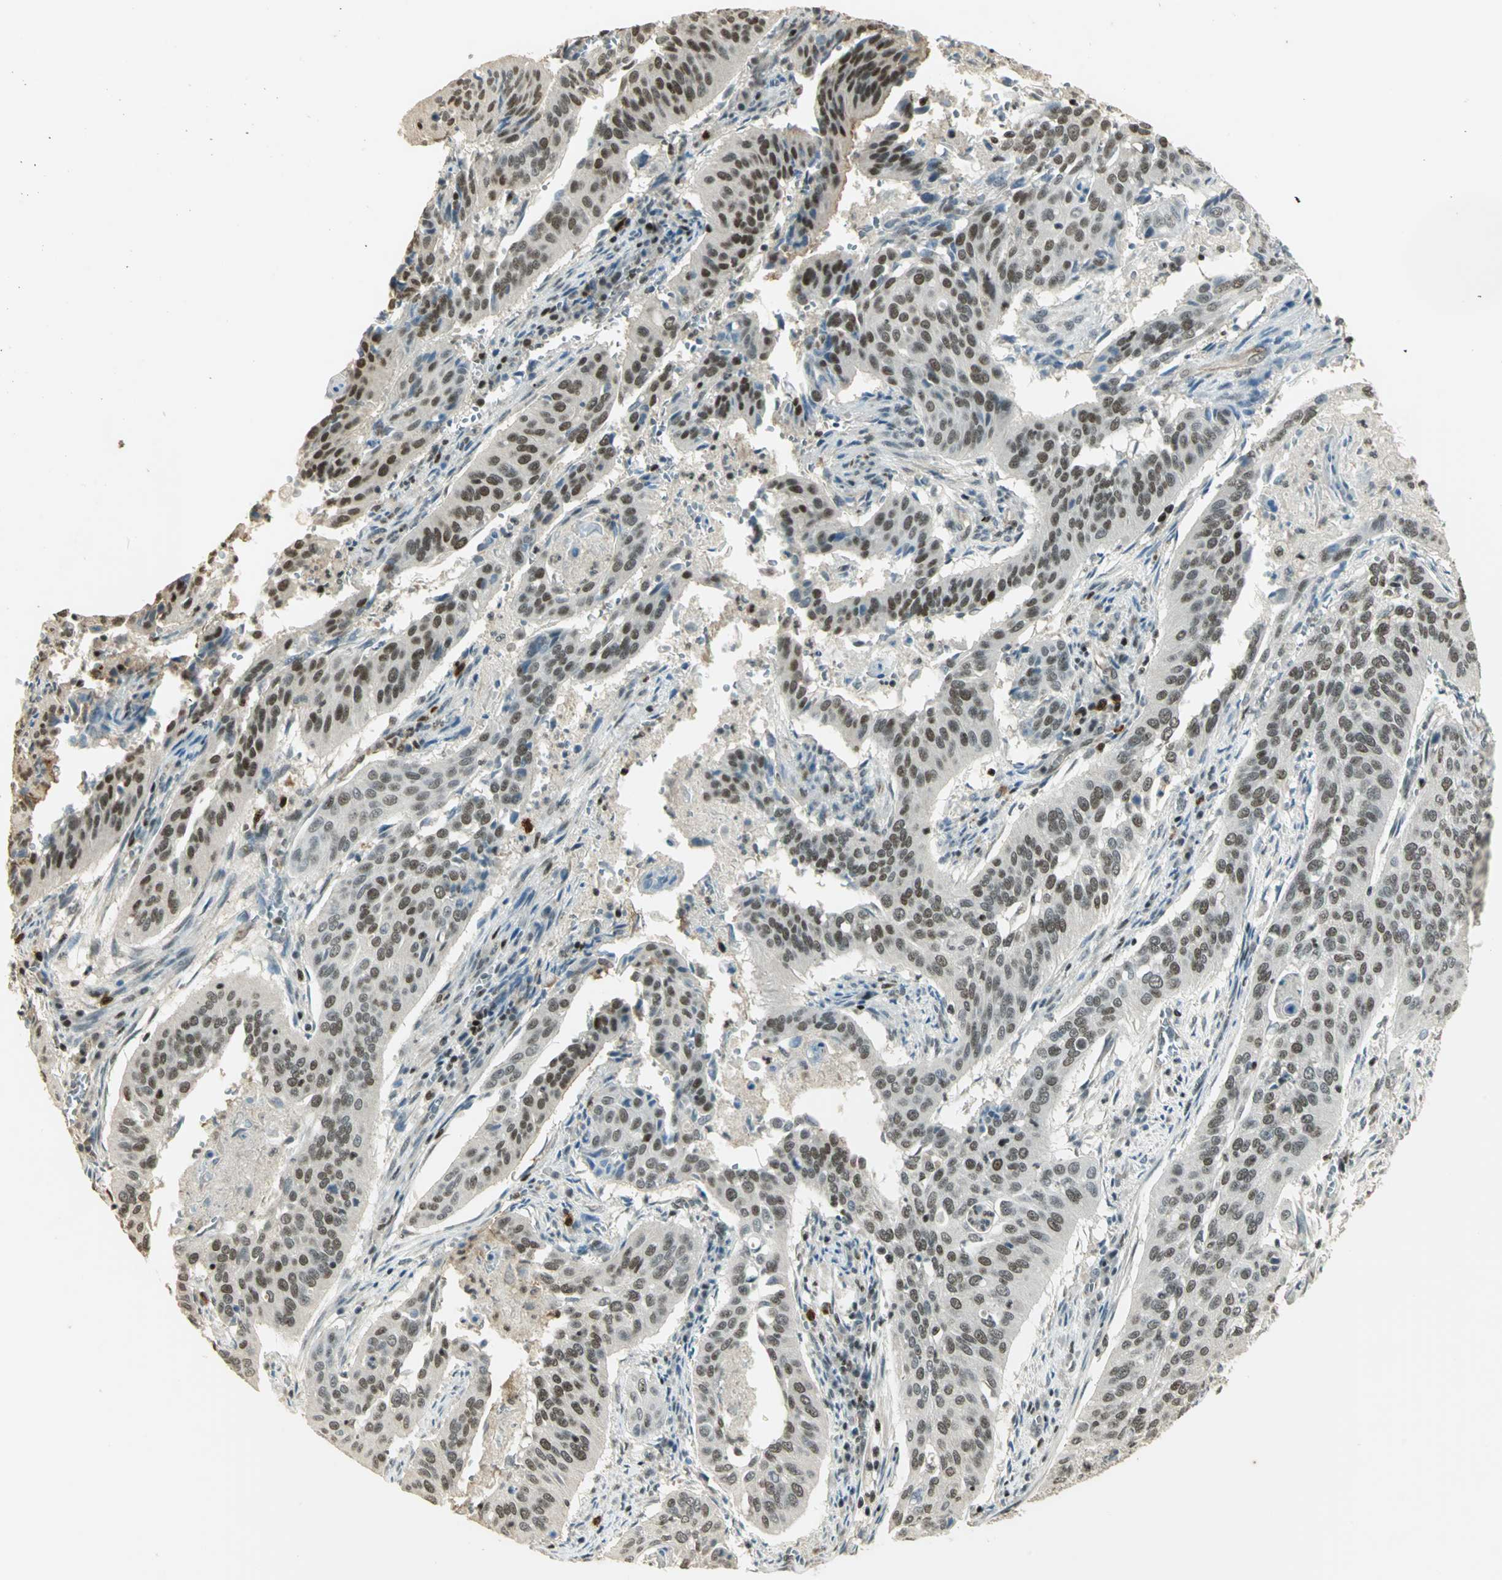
{"staining": {"intensity": "moderate", "quantity": "25%-75%", "location": "nuclear"}, "tissue": "cervical cancer", "cell_type": "Tumor cells", "image_type": "cancer", "snomed": [{"axis": "morphology", "description": "Squamous cell carcinoma, NOS"}, {"axis": "topography", "description": "Cervix"}], "caption": "A brown stain highlights moderate nuclear expression of a protein in human cervical cancer tumor cells.", "gene": "ELF1", "patient": {"sex": "female", "age": 39}}